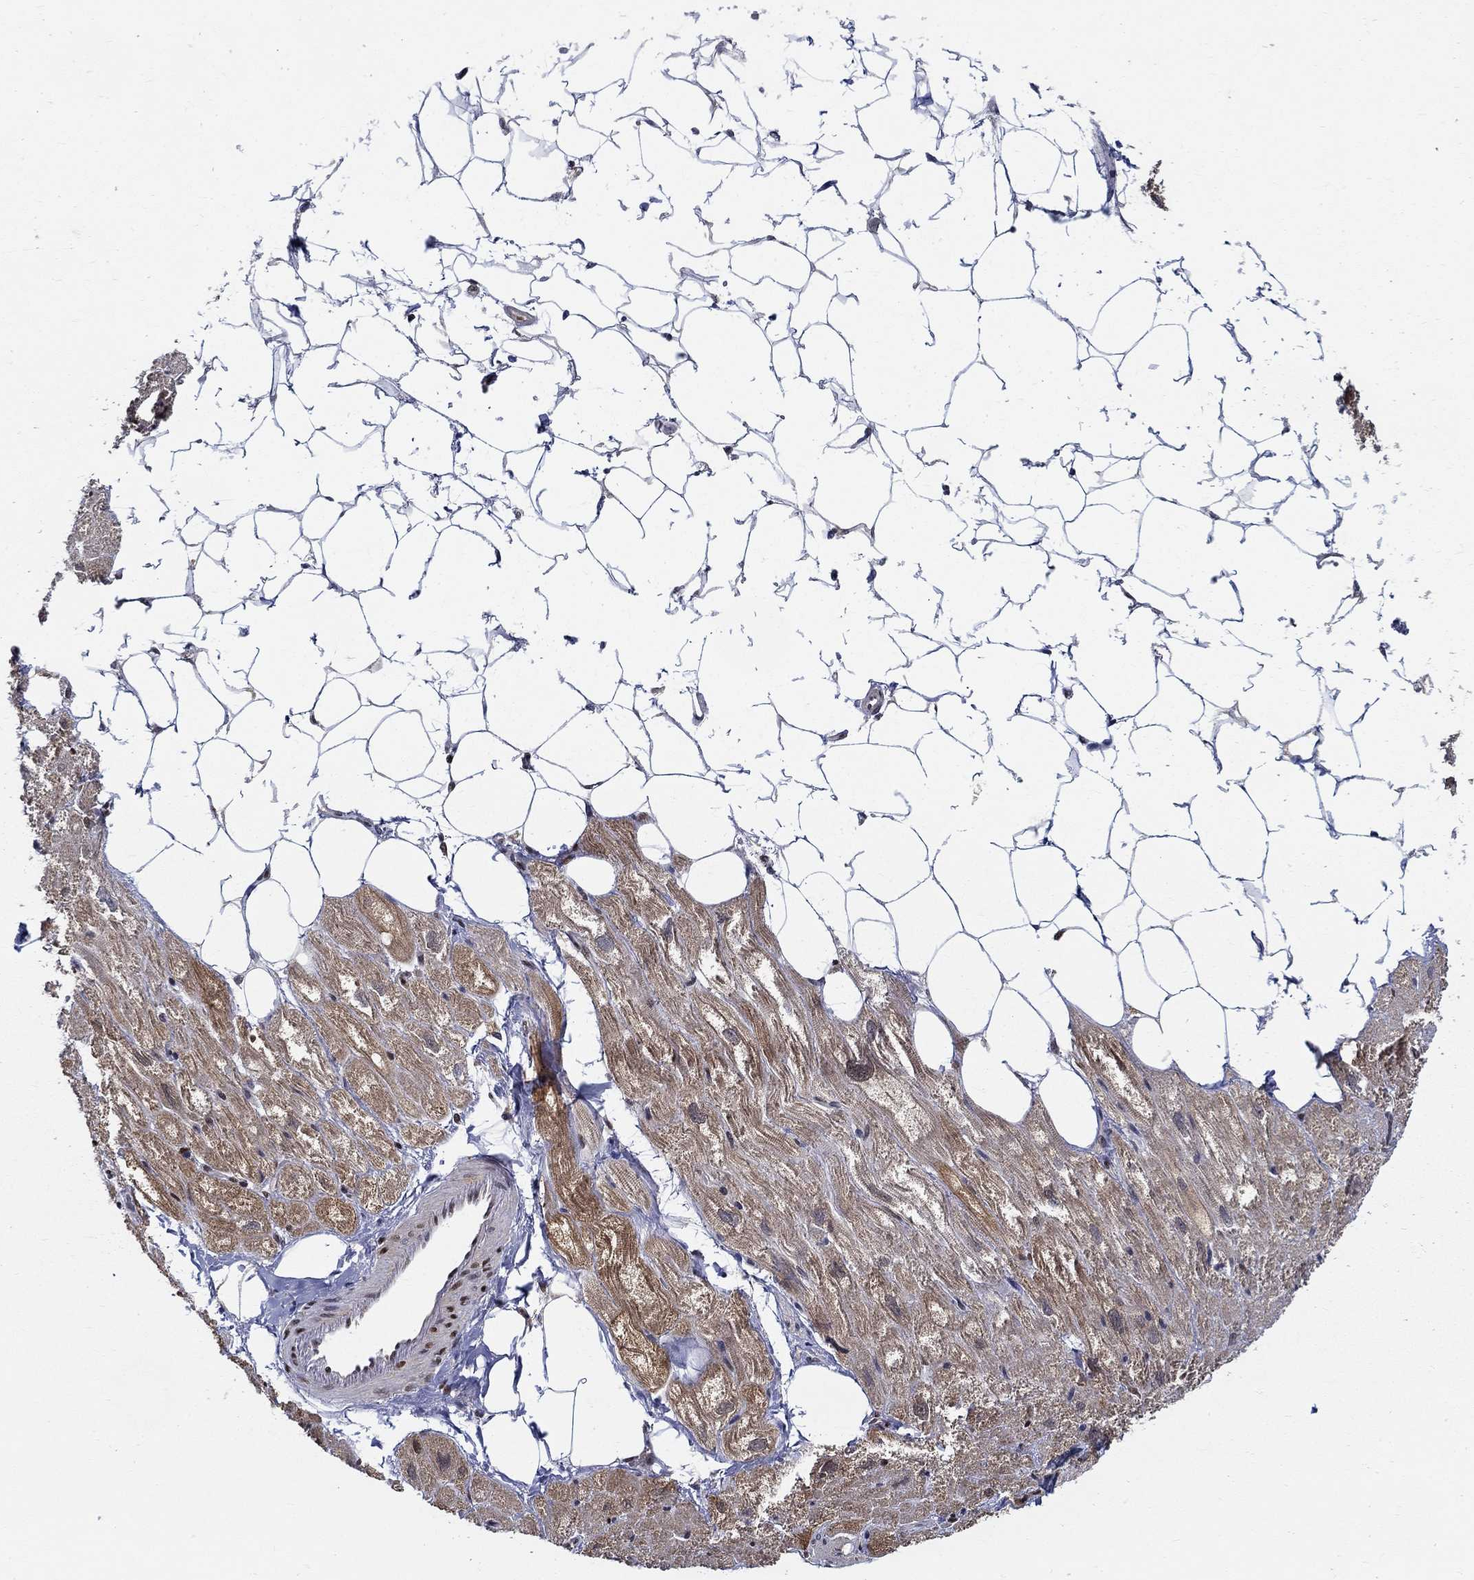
{"staining": {"intensity": "moderate", "quantity": "25%-75%", "location": "cytoplasmic/membranous"}, "tissue": "heart muscle", "cell_type": "Cardiomyocytes", "image_type": "normal", "snomed": [{"axis": "morphology", "description": "Normal tissue, NOS"}, {"axis": "topography", "description": "Heart"}], "caption": "Normal heart muscle was stained to show a protein in brown. There is medium levels of moderate cytoplasmic/membranous staining in approximately 25%-75% of cardiomyocytes.", "gene": "ZNF594", "patient": {"sex": "male", "age": 66}}